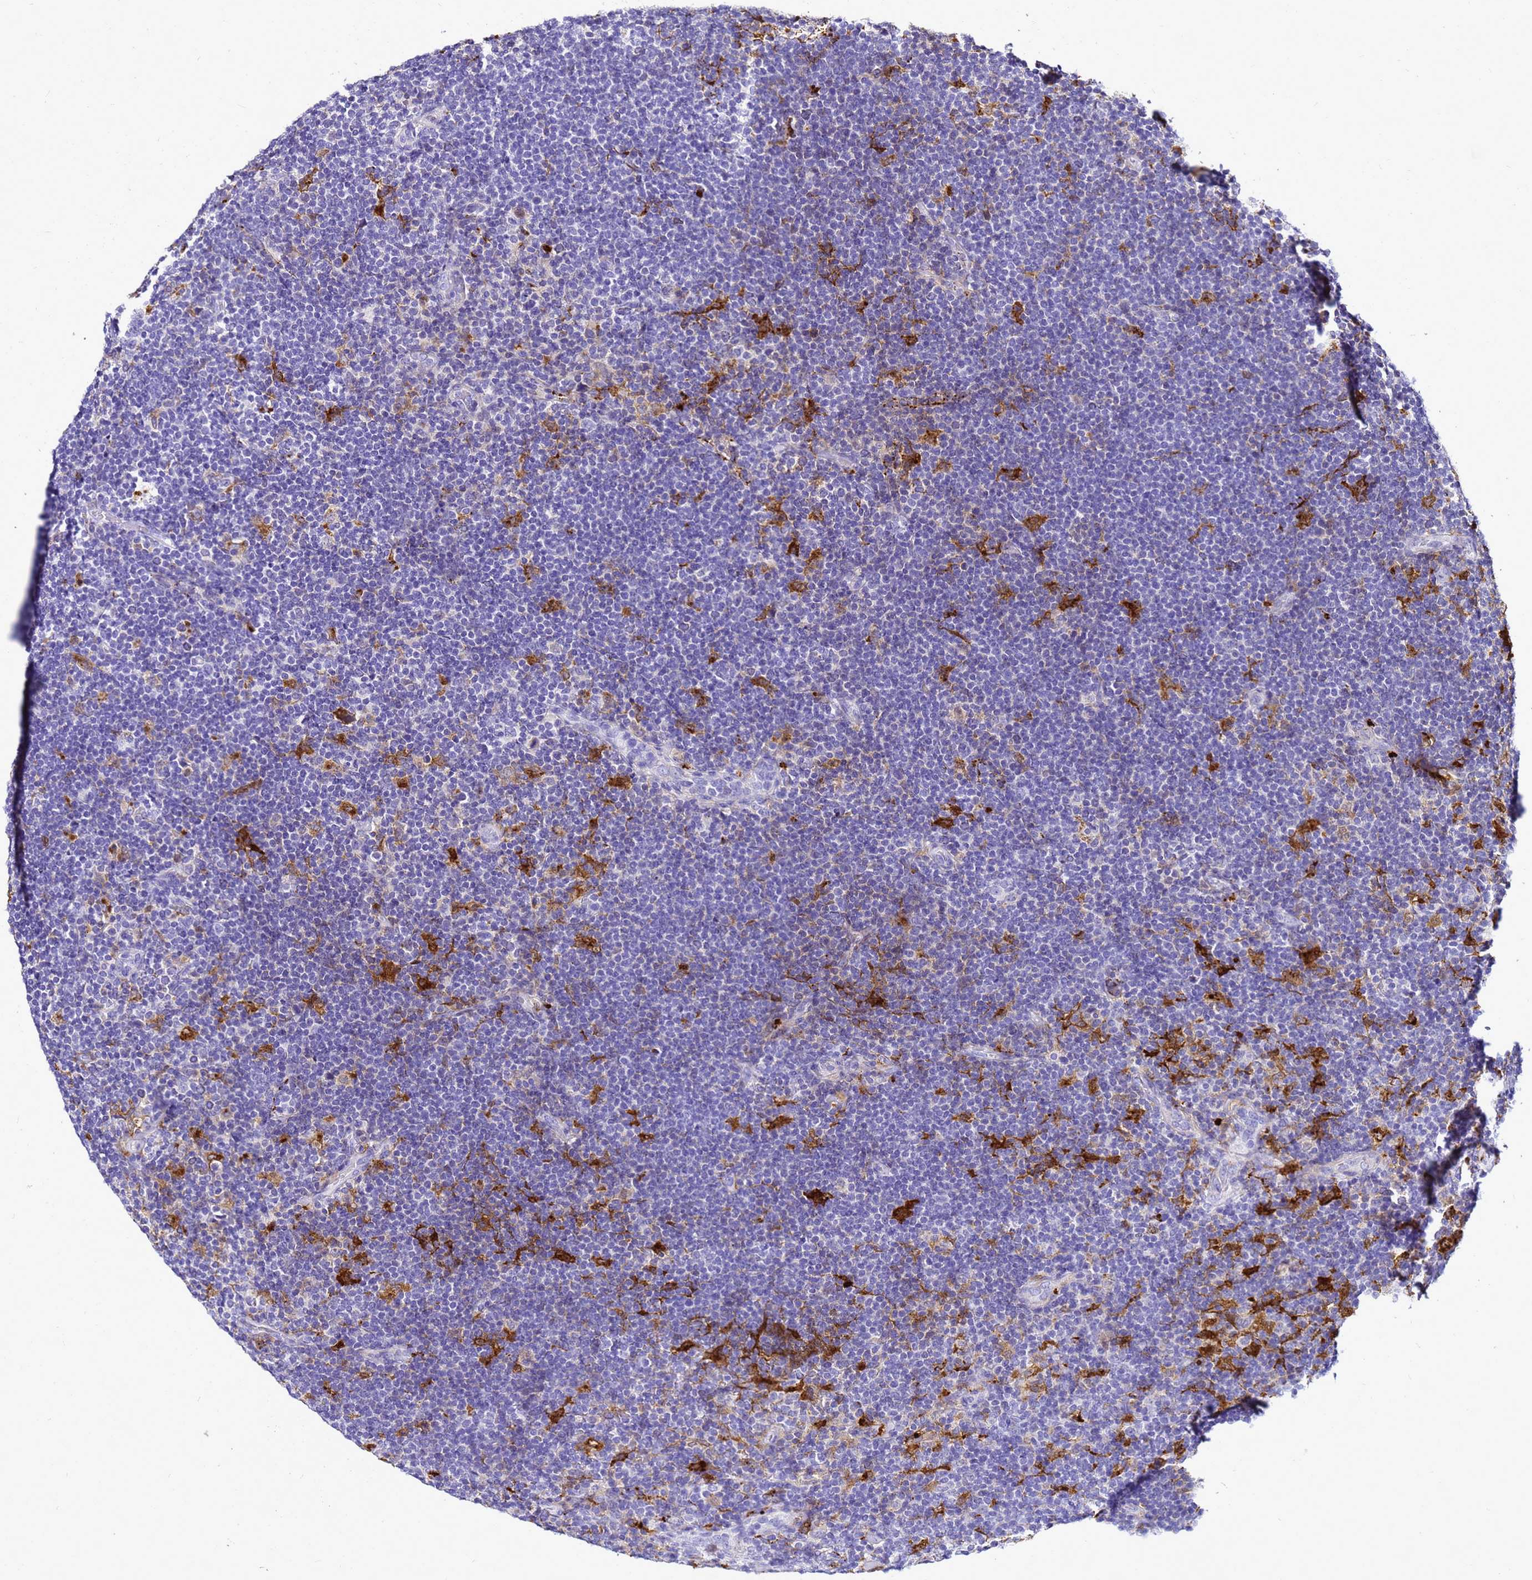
{"staining": {"intensity": "negative", "quantity": "none", "location": "none"}, "tissue": "lymphoma", "cell_type": "Tumor cells", "image_type": "cancer", "snomed": [{"axis": "morphology", "description": "Hodgkin's disease, NOS"}, {"axis": "topography", "description": "Lymph node"}], "caption": "Photomicrograph shows no significant protein expression in tumor cells of lymphoma.", "gene": "CSTA", "patient": {"sex": "female", "age": 57}}